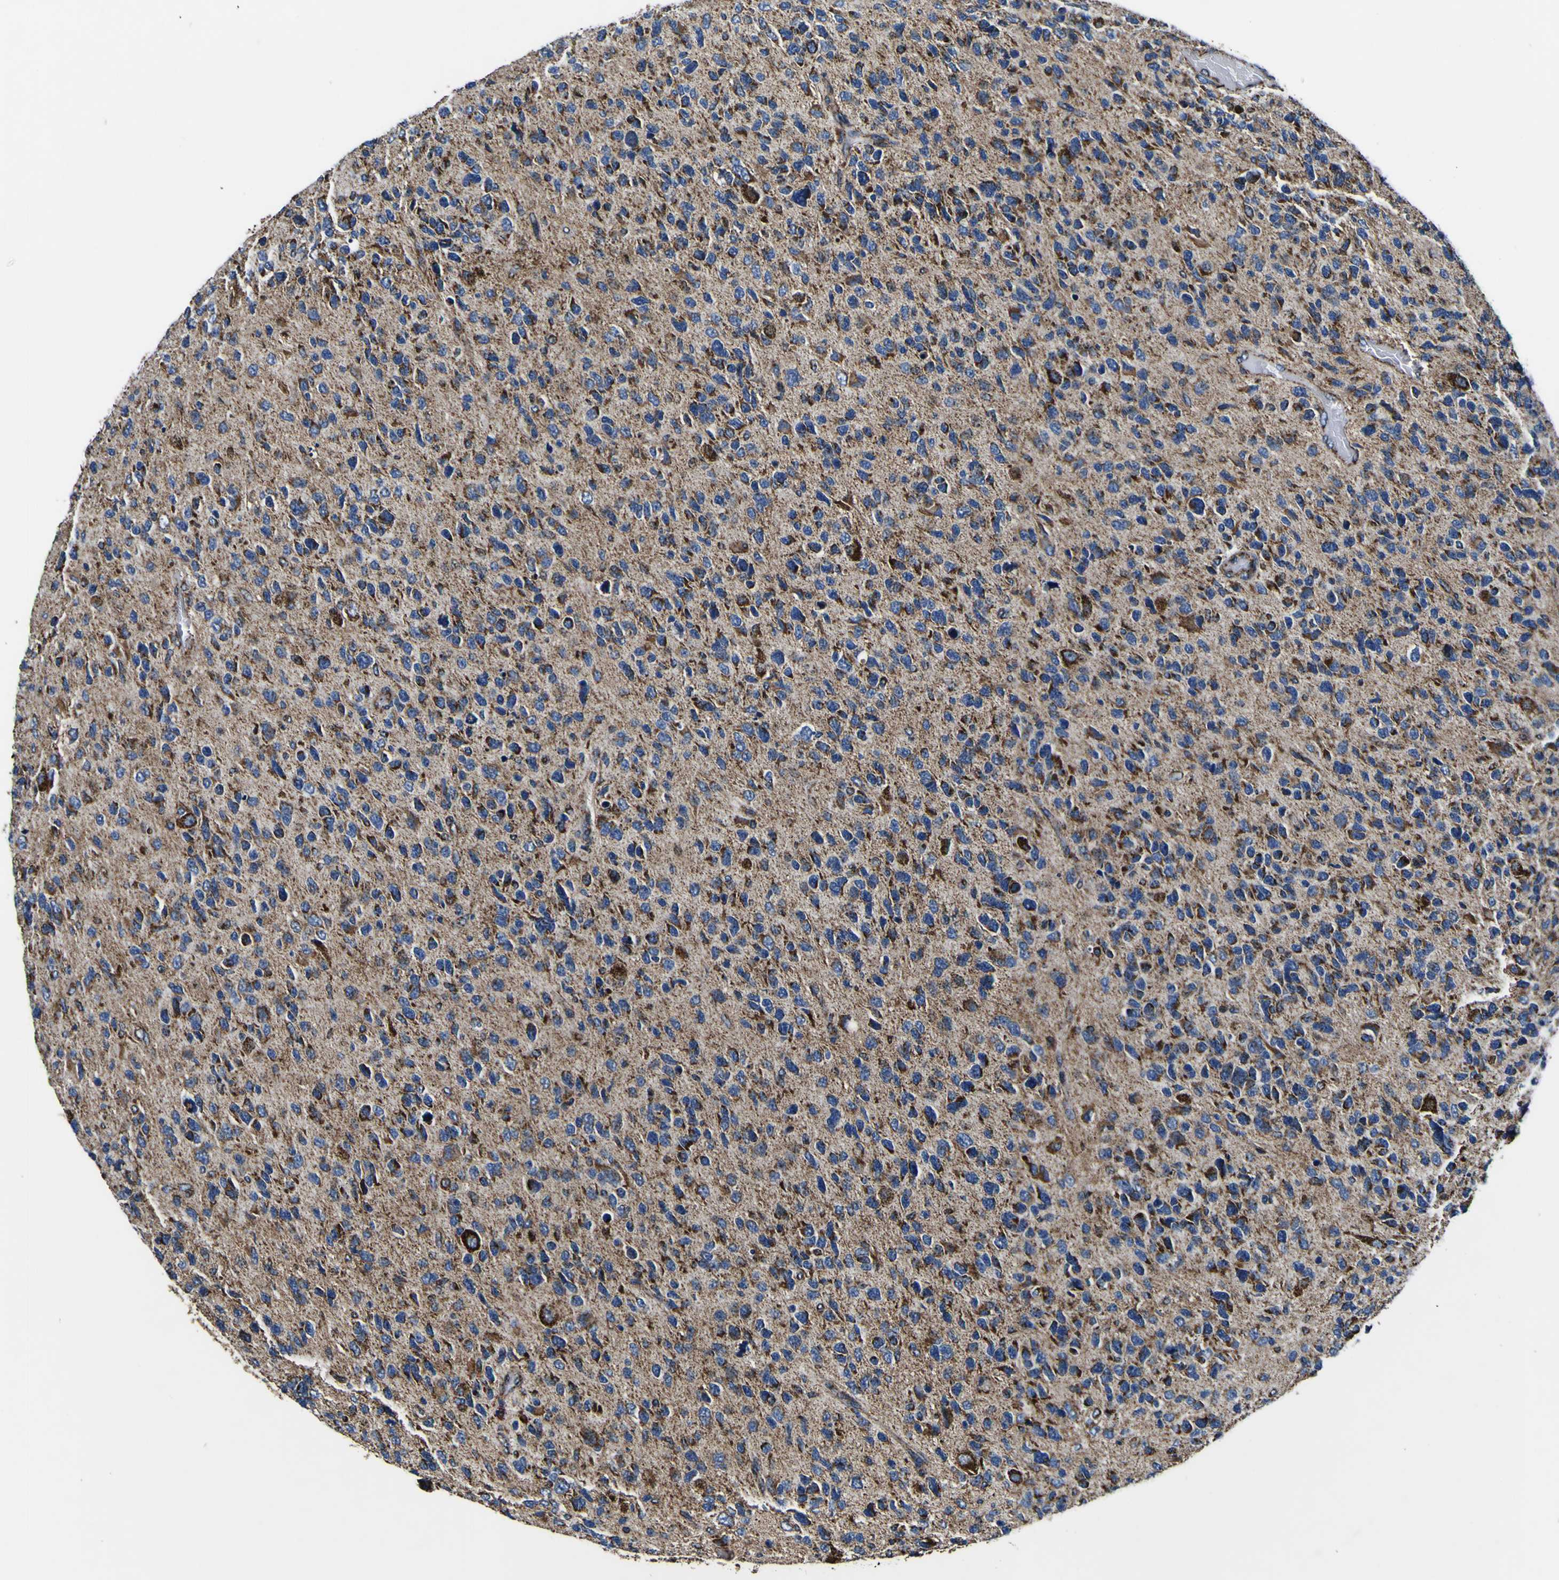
{"staining": {"intensity": "strong", "quantity": "25%-75%", "location": "cytoplasmic/membranous"}, "tissue": "glioma", "cell_type": "Tumor cells", "image_type": "cancer", "snomed": [{"axis": "morphology", "description": "Glioma, malignant, High grade"}, {"axis": "topography", "description": "Brain"}], "caption": "Immunohistochemistry (DAB) staining of malignant high-grade glioma shows strong cytoplasmic/membranous protein expression in about 25%-75% of tumor cells.", "gene": "PTRH2", "patient": {"sex": "female", "age": 58}}